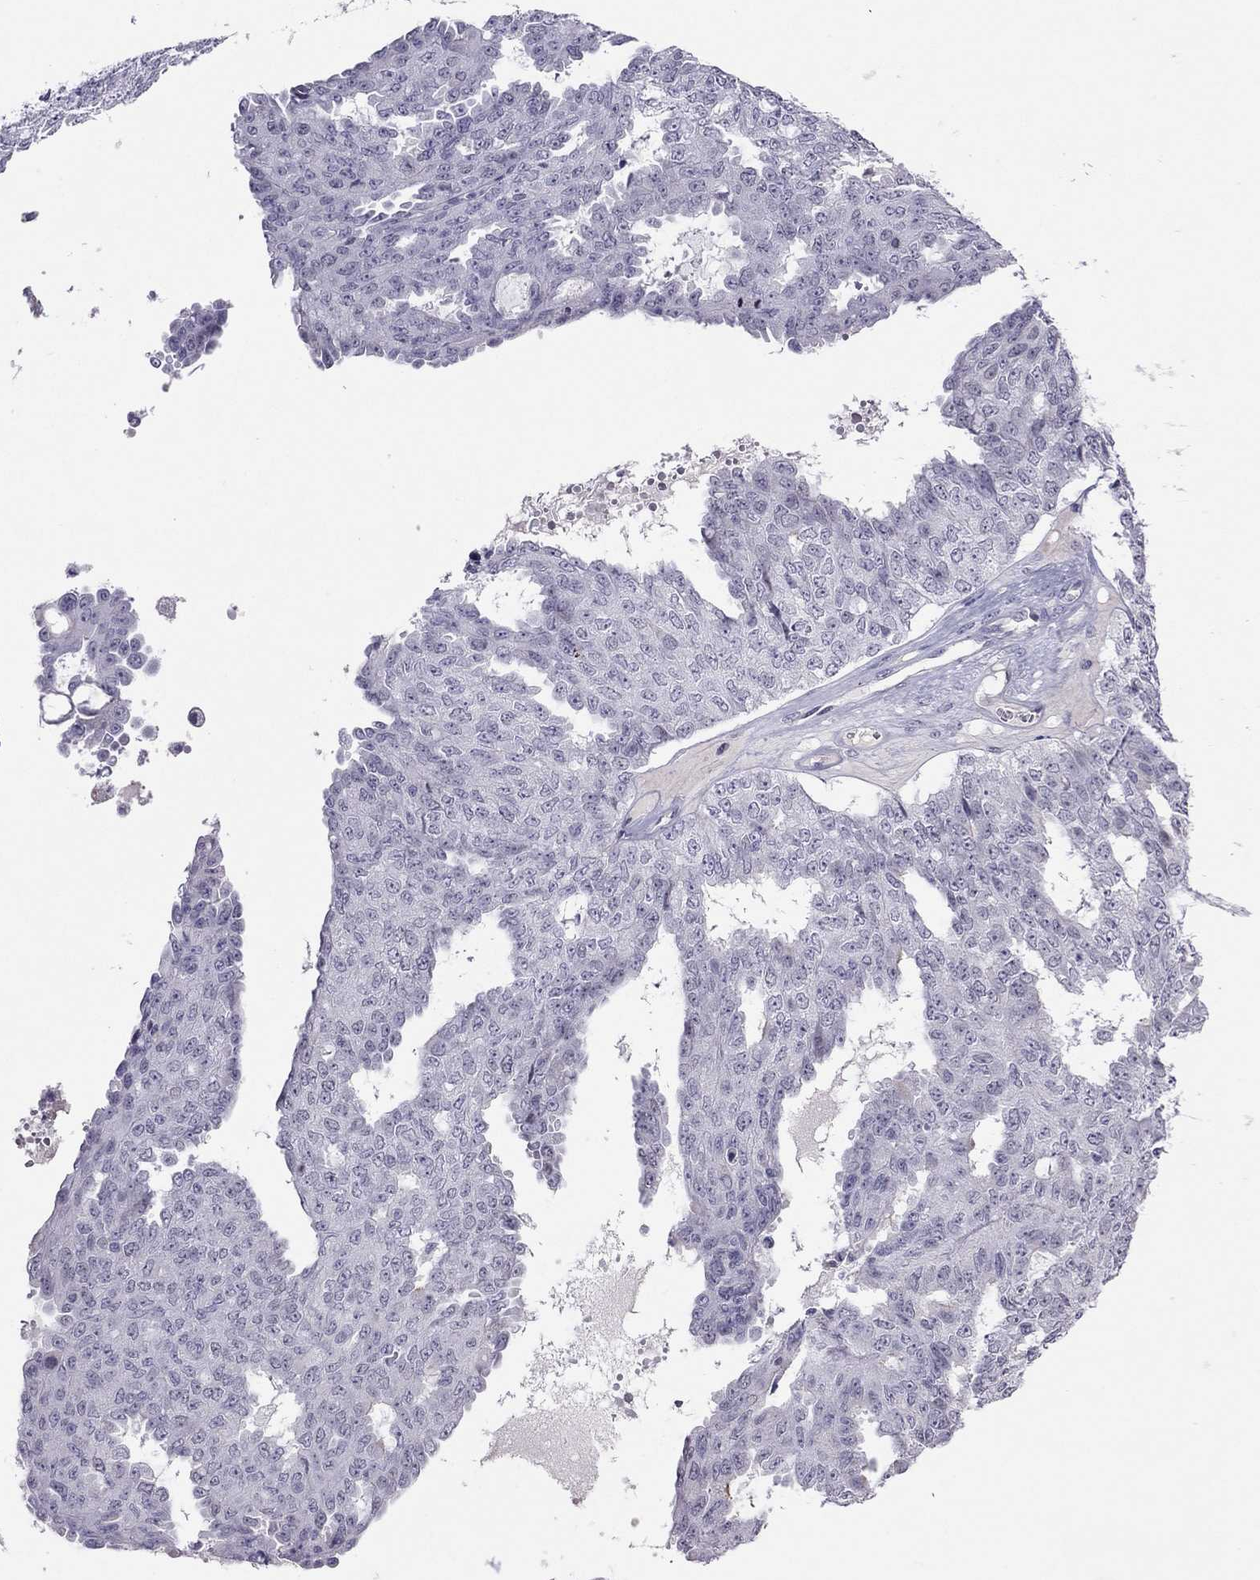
{"staining": {"intensity": "negative", "quantity": "none", "location": "none"}, "tissue": "ovarian cancer", "cell_type": "Tumor cells", "image_type": "cancer", "snomed": [{"axis": "morphology", "description": "Cystadenocarcinoma, serous, NOS"}, {"axis": "topography", "description": "Ovary"}], "caption": "Human ovarian serous cystadenocarcinoma stained for a protein using immunohistochemistry (IHC) displays no expression in tumor cells.", "gene": "JHY", "patient": {"sex": "female", "age": 71}}